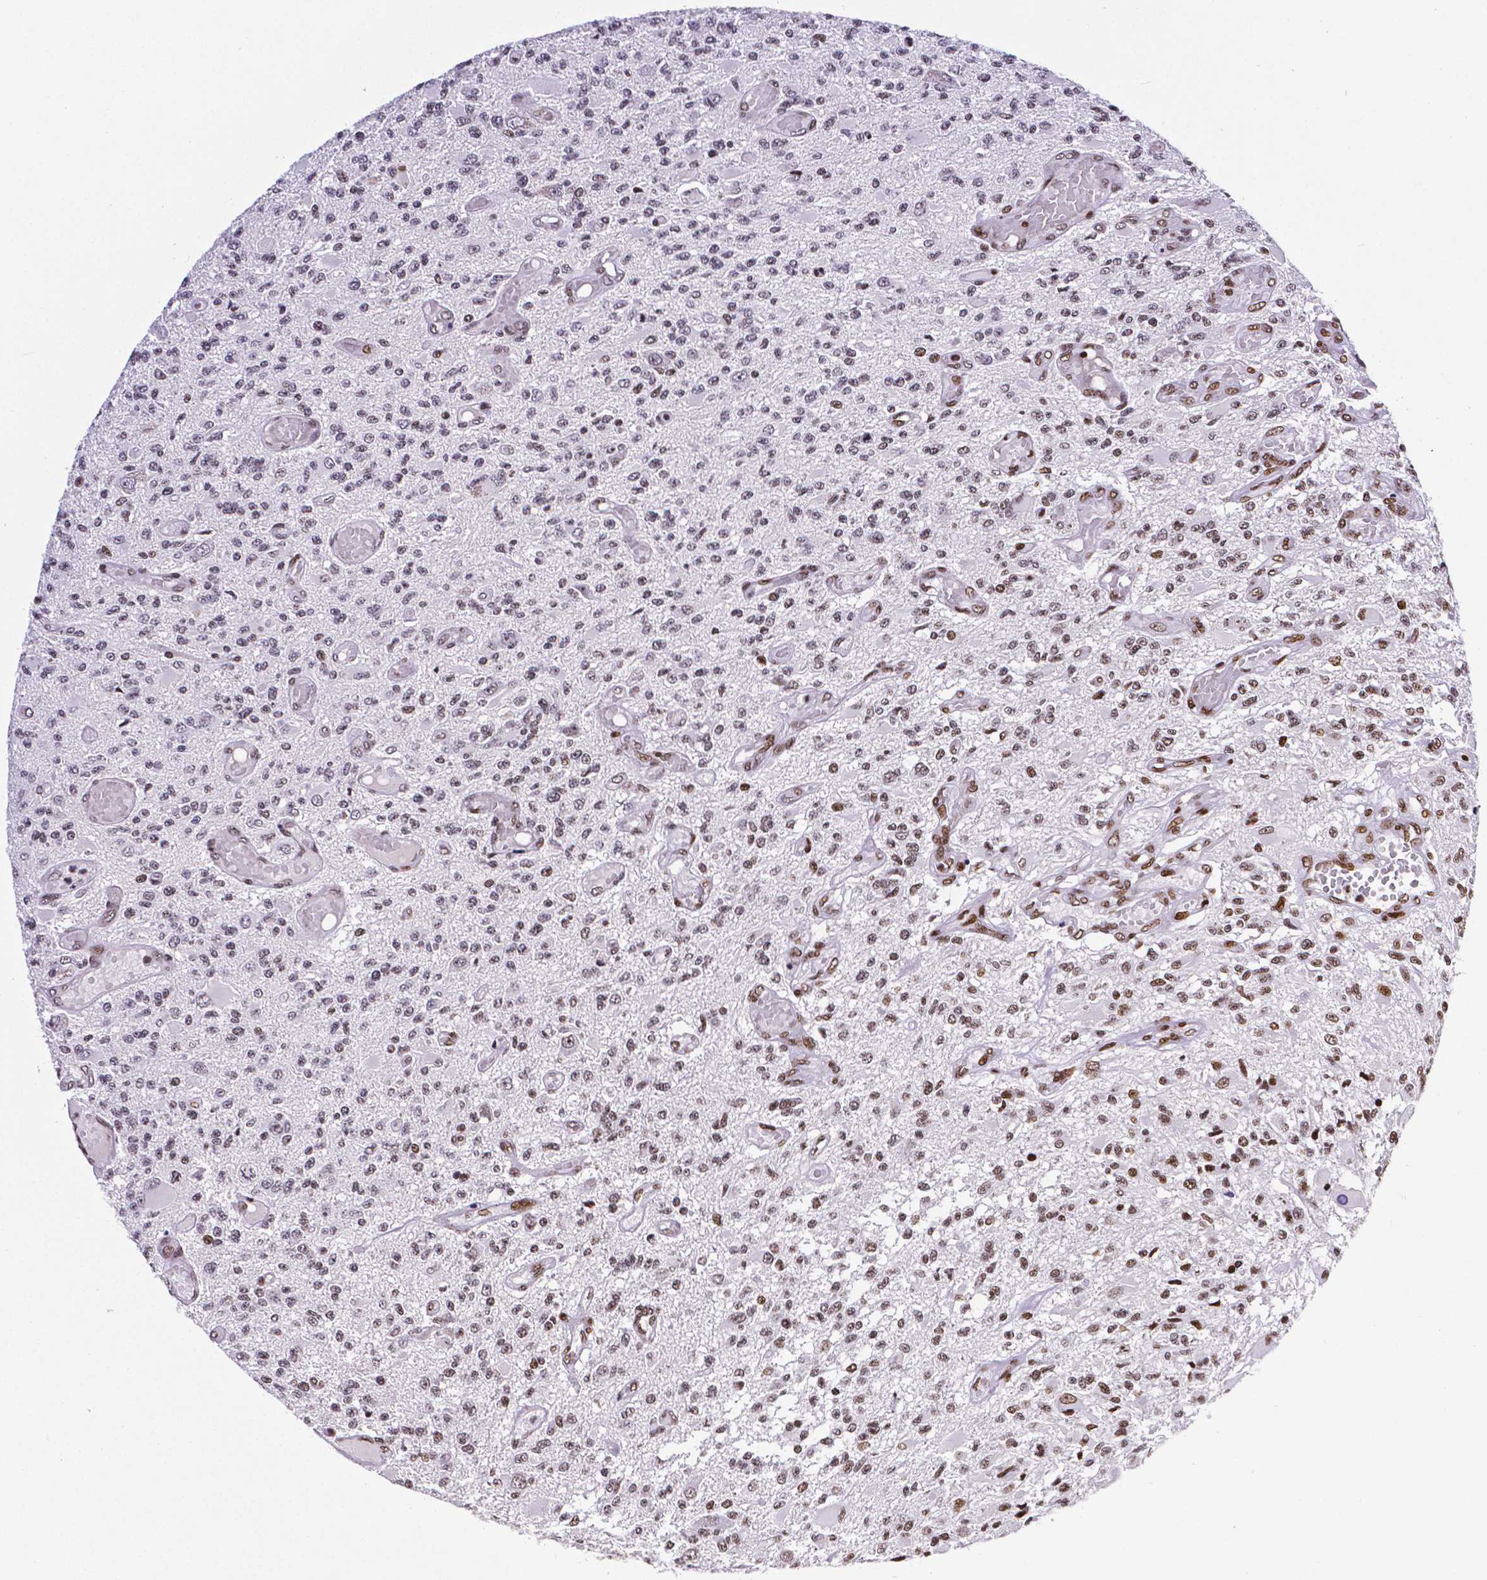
{"staining": {"intensity": "moderate", "quantity": "25%-75%", "location": "nuclear"}, "tissue": "glioma", "cell_type": "Tumor cells", "image_type": "cancer", "snomed": [{"axis": "morphology", "description": "Glioma, malignant, High grade"}, {"axis": "topography", "description": "Brain"}], "caption": "Protein analysis of malignant glioma (high-grade) tissue exhibits moderate nuclear expression in about 25%-75% of tumor cells.", "gene": "CTCF", "patient": {"sex": "female", "age": 63}}